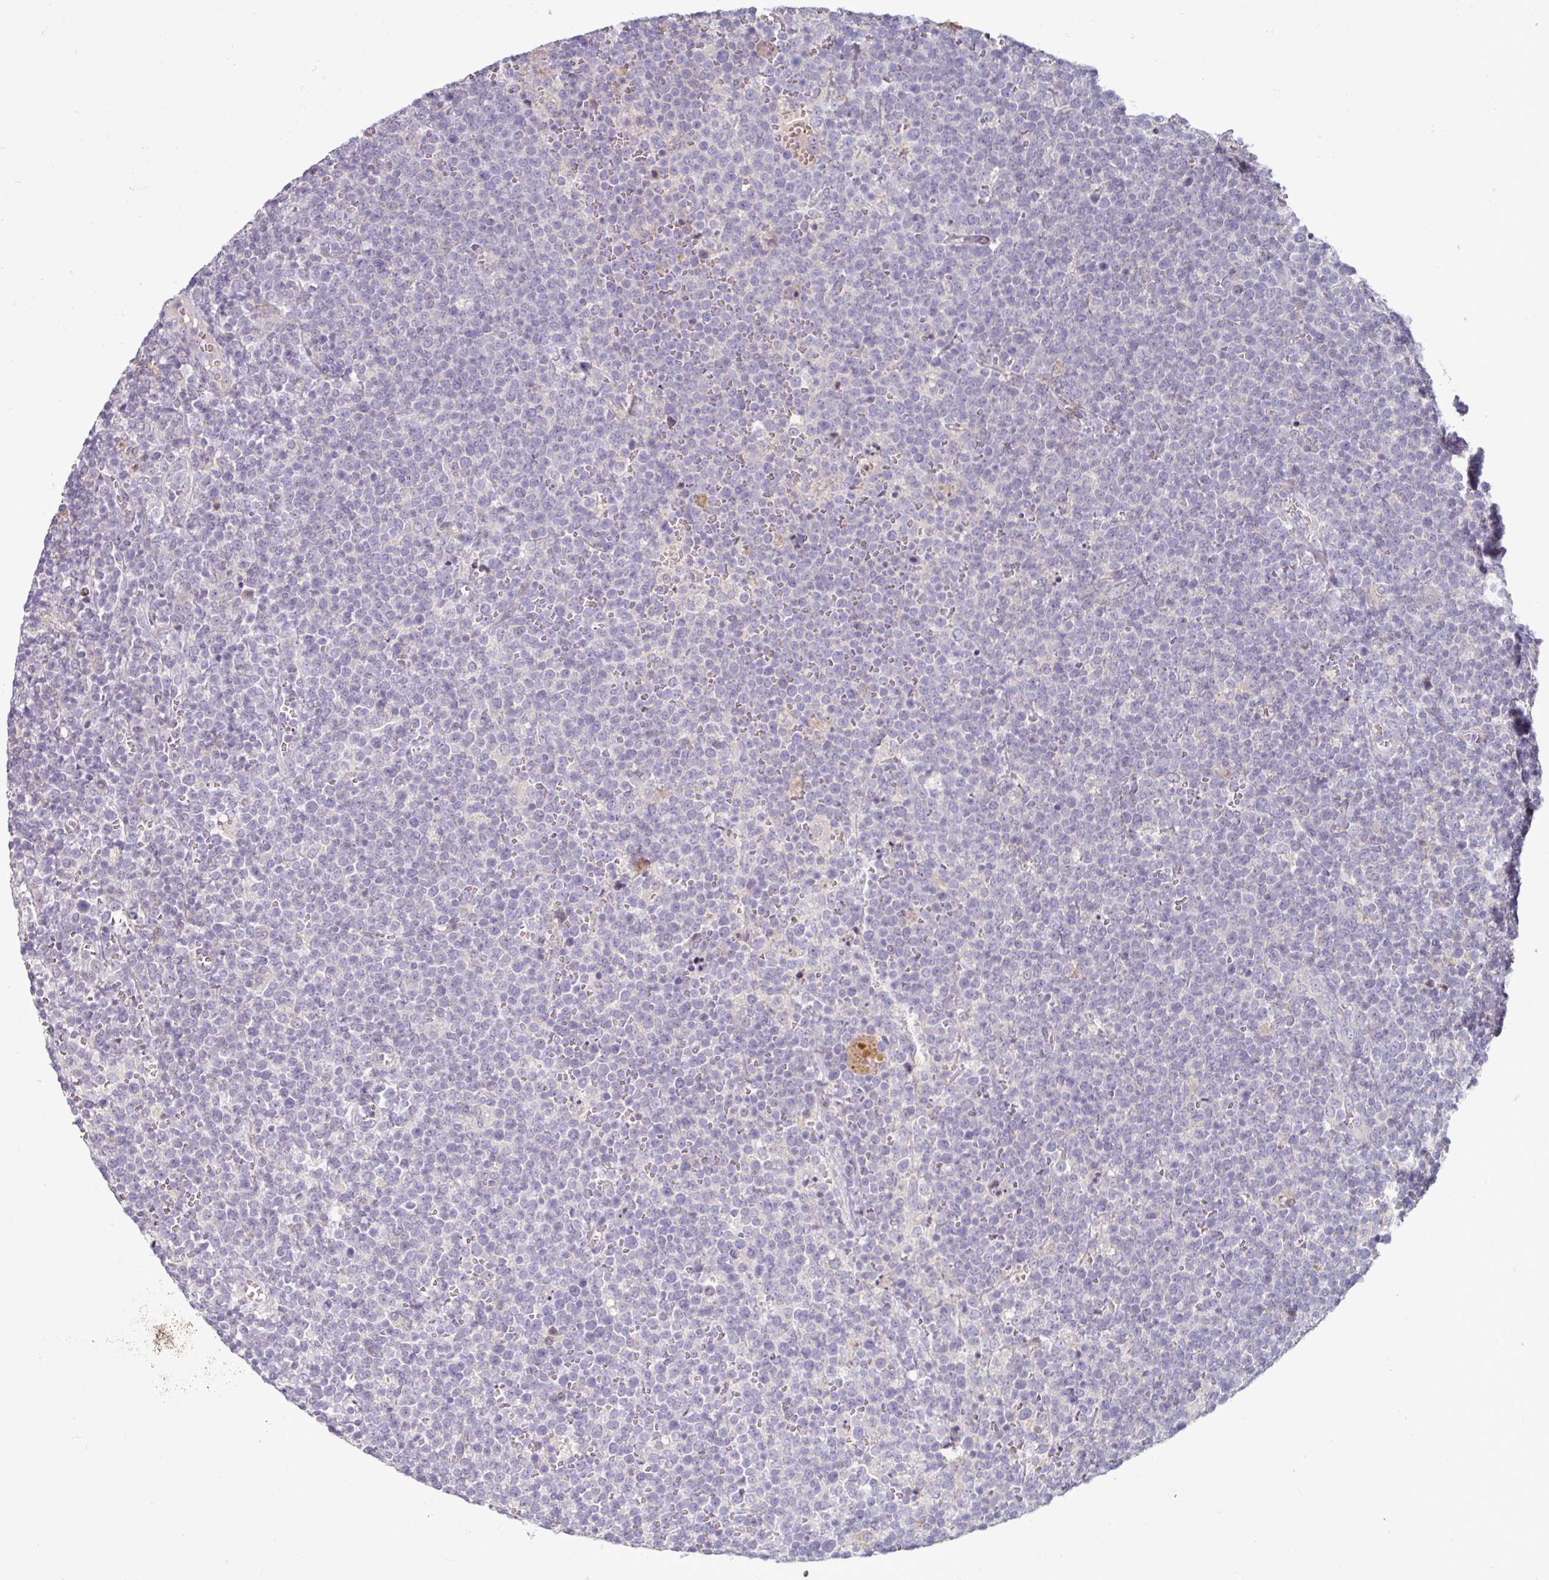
{"staining": {"intensity": "negative", "quantity": "none", "location": "none"}, "tissue": "lymphoma", "cell_type": "Tumor cells", "image_type": "cancer", "snomed": [{"axis": "morphology", "description": "Malignant lymphoma, non-Hodgkin's type, High grade"}, {"axis": "topography", "description": "Lymph node"}], "caption": "A micrograph of human lymphoma is negative for staining in tumor cells. (Stains: DAB (3,3'-diaminobenzidine) immunohistochemistry with hematoxylin counter stain, Microscopy: brightfield microscopy at high magnification).", "gene": "WSB2", "patient": {"sex": "male", "age": 61}}